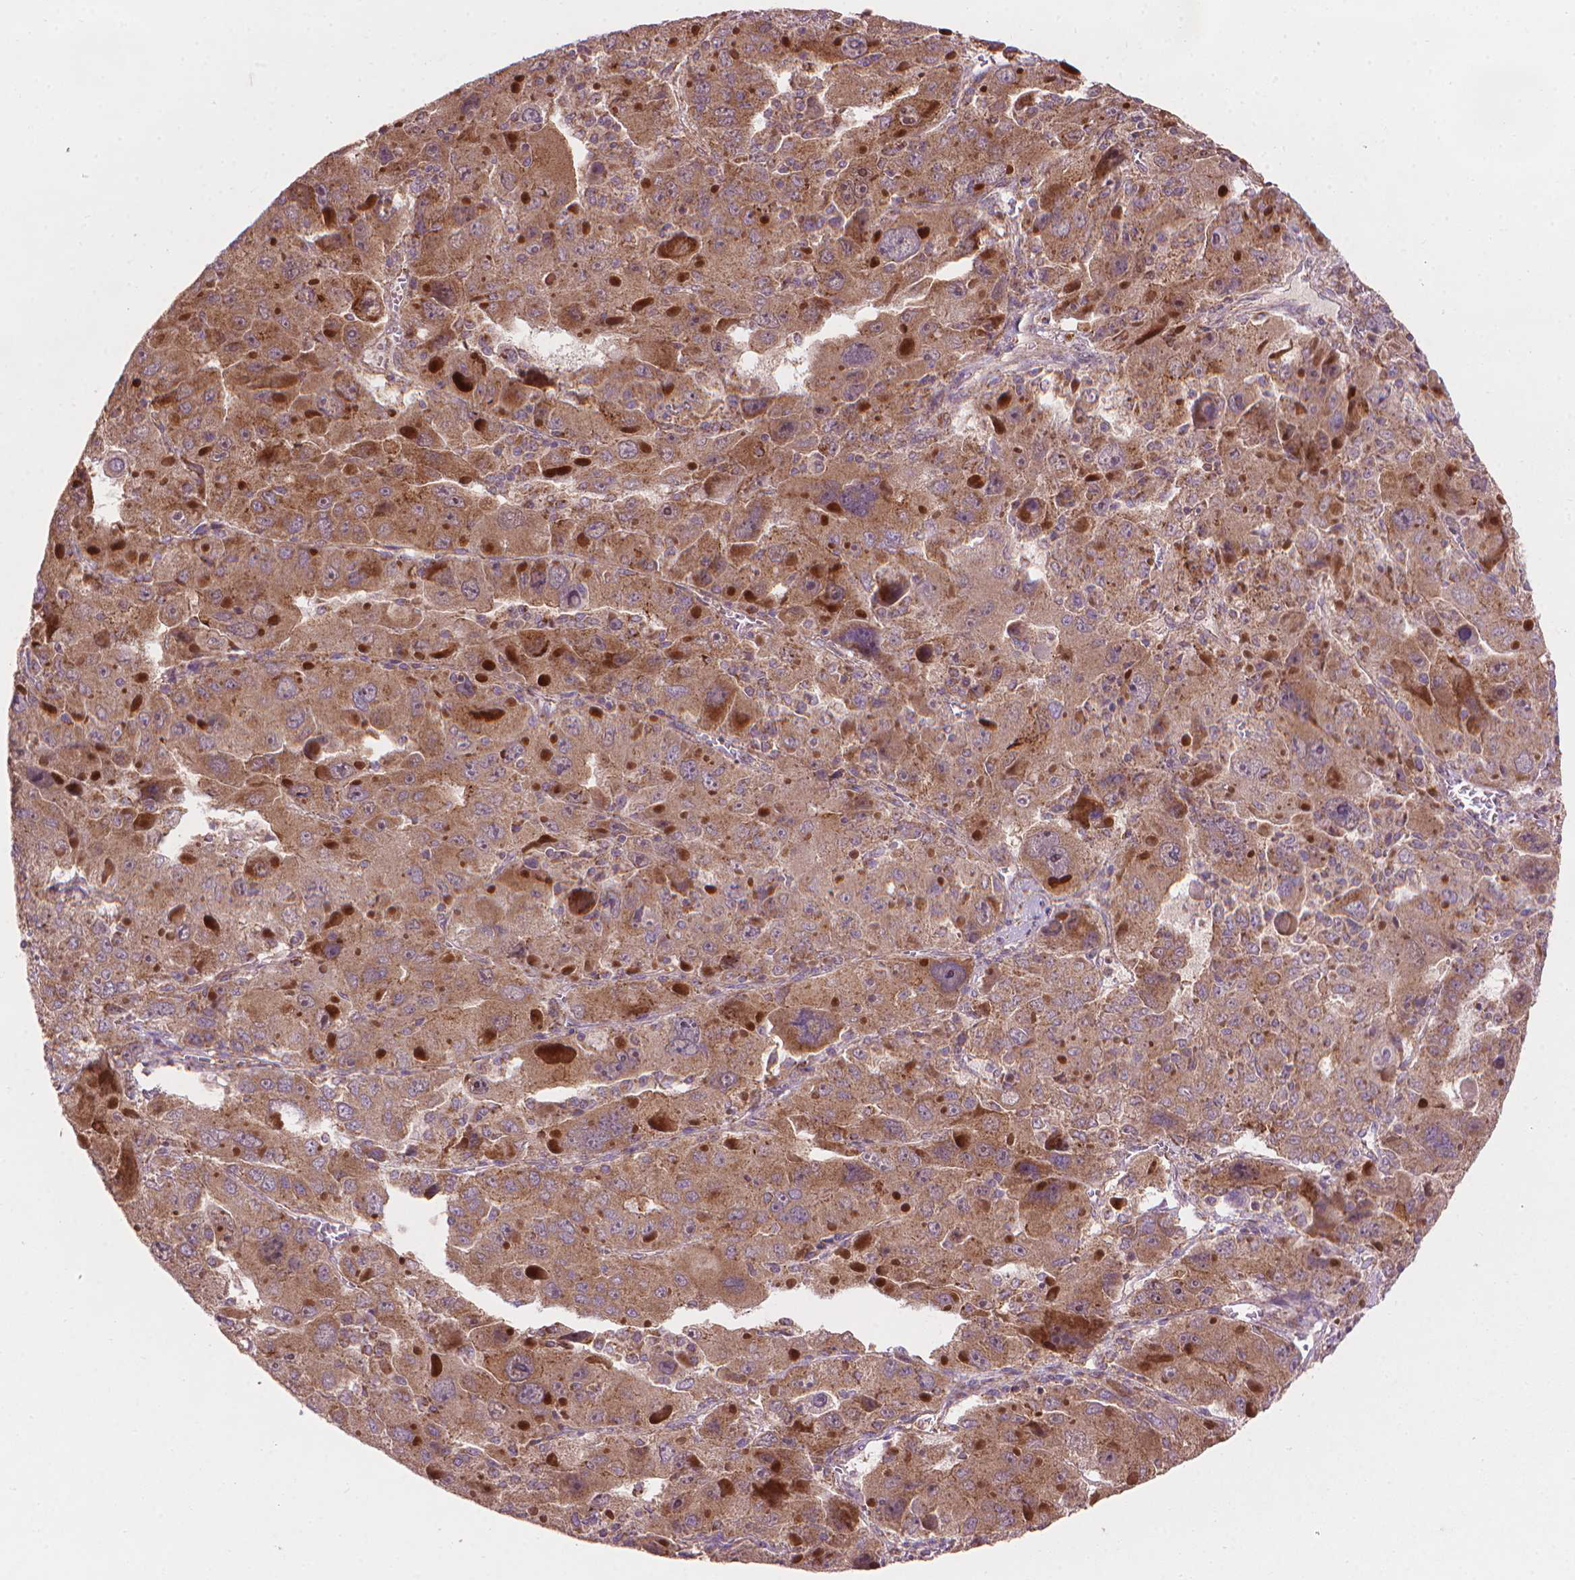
{"staining": {"intensity": "weak", "quantity": ">75%", "location": "cytoplasmic/membranous"}, "tissue": "liver cancer", "cell_type": "Tumor cells", "image_type": "cancer", "snomed": [{"axis": "morphology", "description": "Carcinoma, Hepatocellular, NOS"}, {"axis": "topography", "description": "Liver"}], "caption": "An IHC micrograph of tumor tissue is shown. Protein staining in brown labels weak cytoplasmic/membranous positivity in liver hepatocellular carcinoma within tumor cells. The staining is performed using DAB brown chromogen to label protein expression. The nuclei are counter-stained blue using hematoxylin.", "gene": "VARS2", "patient": {"sex": "female", "age": 41}}